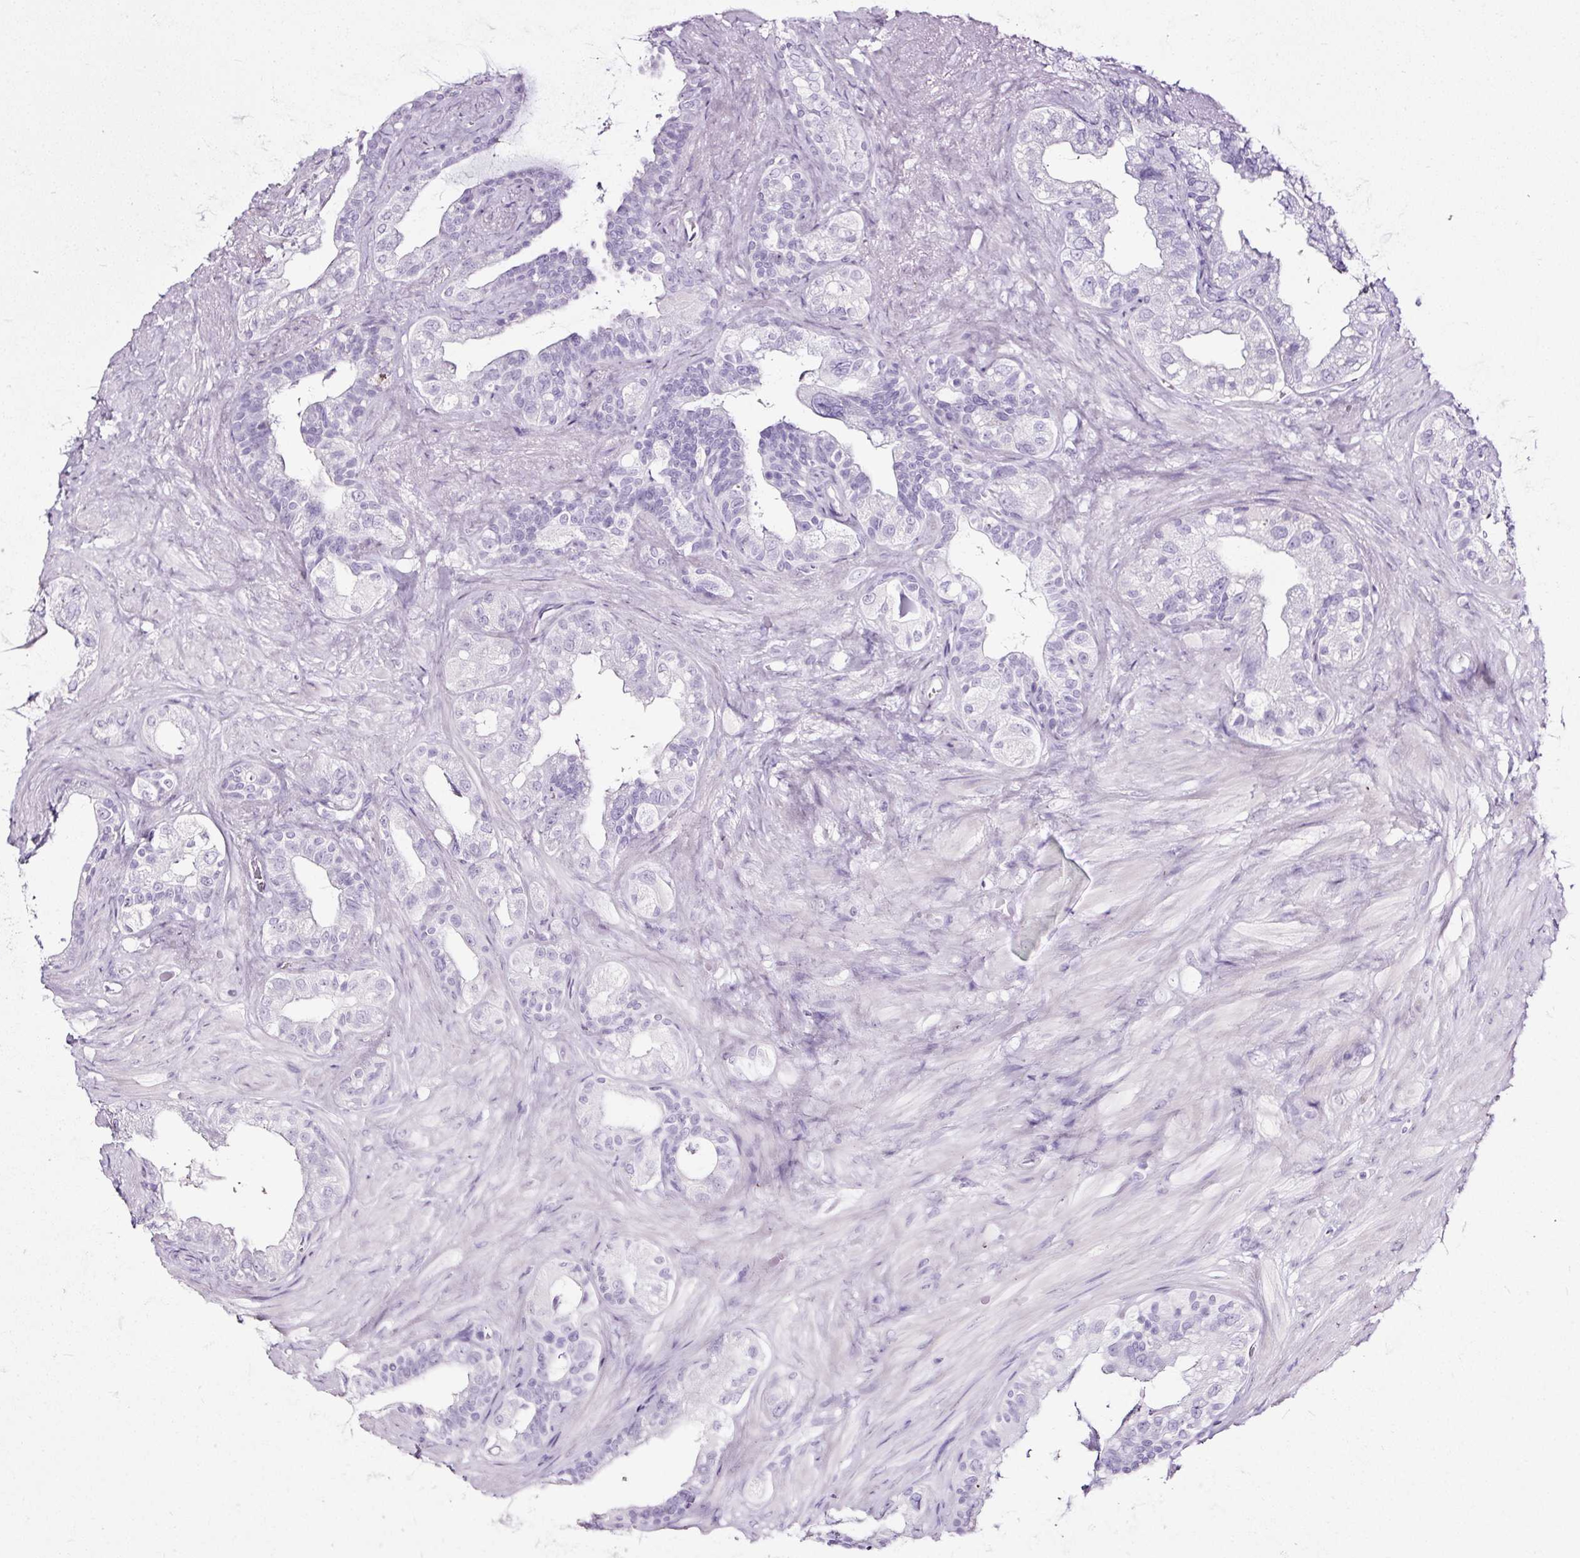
{"staining": {"intensity": "negative", "quantity": "none", "location": "none"}, "tissue": "seminal vesicle", "cell_type": "Glandular cells", "image_type": "normal", "snomed": [{"axis": "morphology", "description": "Normal tissue, NOS"}, {"axis": "topography", "description": "Seminal veicle"}, {"axis": "topography", "description": "Peripheral nerve tissue"}], "caption": "Glandular cells show no significant positivity in normal seminal vesicle. (Brightfield microscopy of DAB (3,3'-diaminobenzidine) IHC at high magnification).", "gene": "NPHS2", "patient": {"sex": "male", "age": 76}}